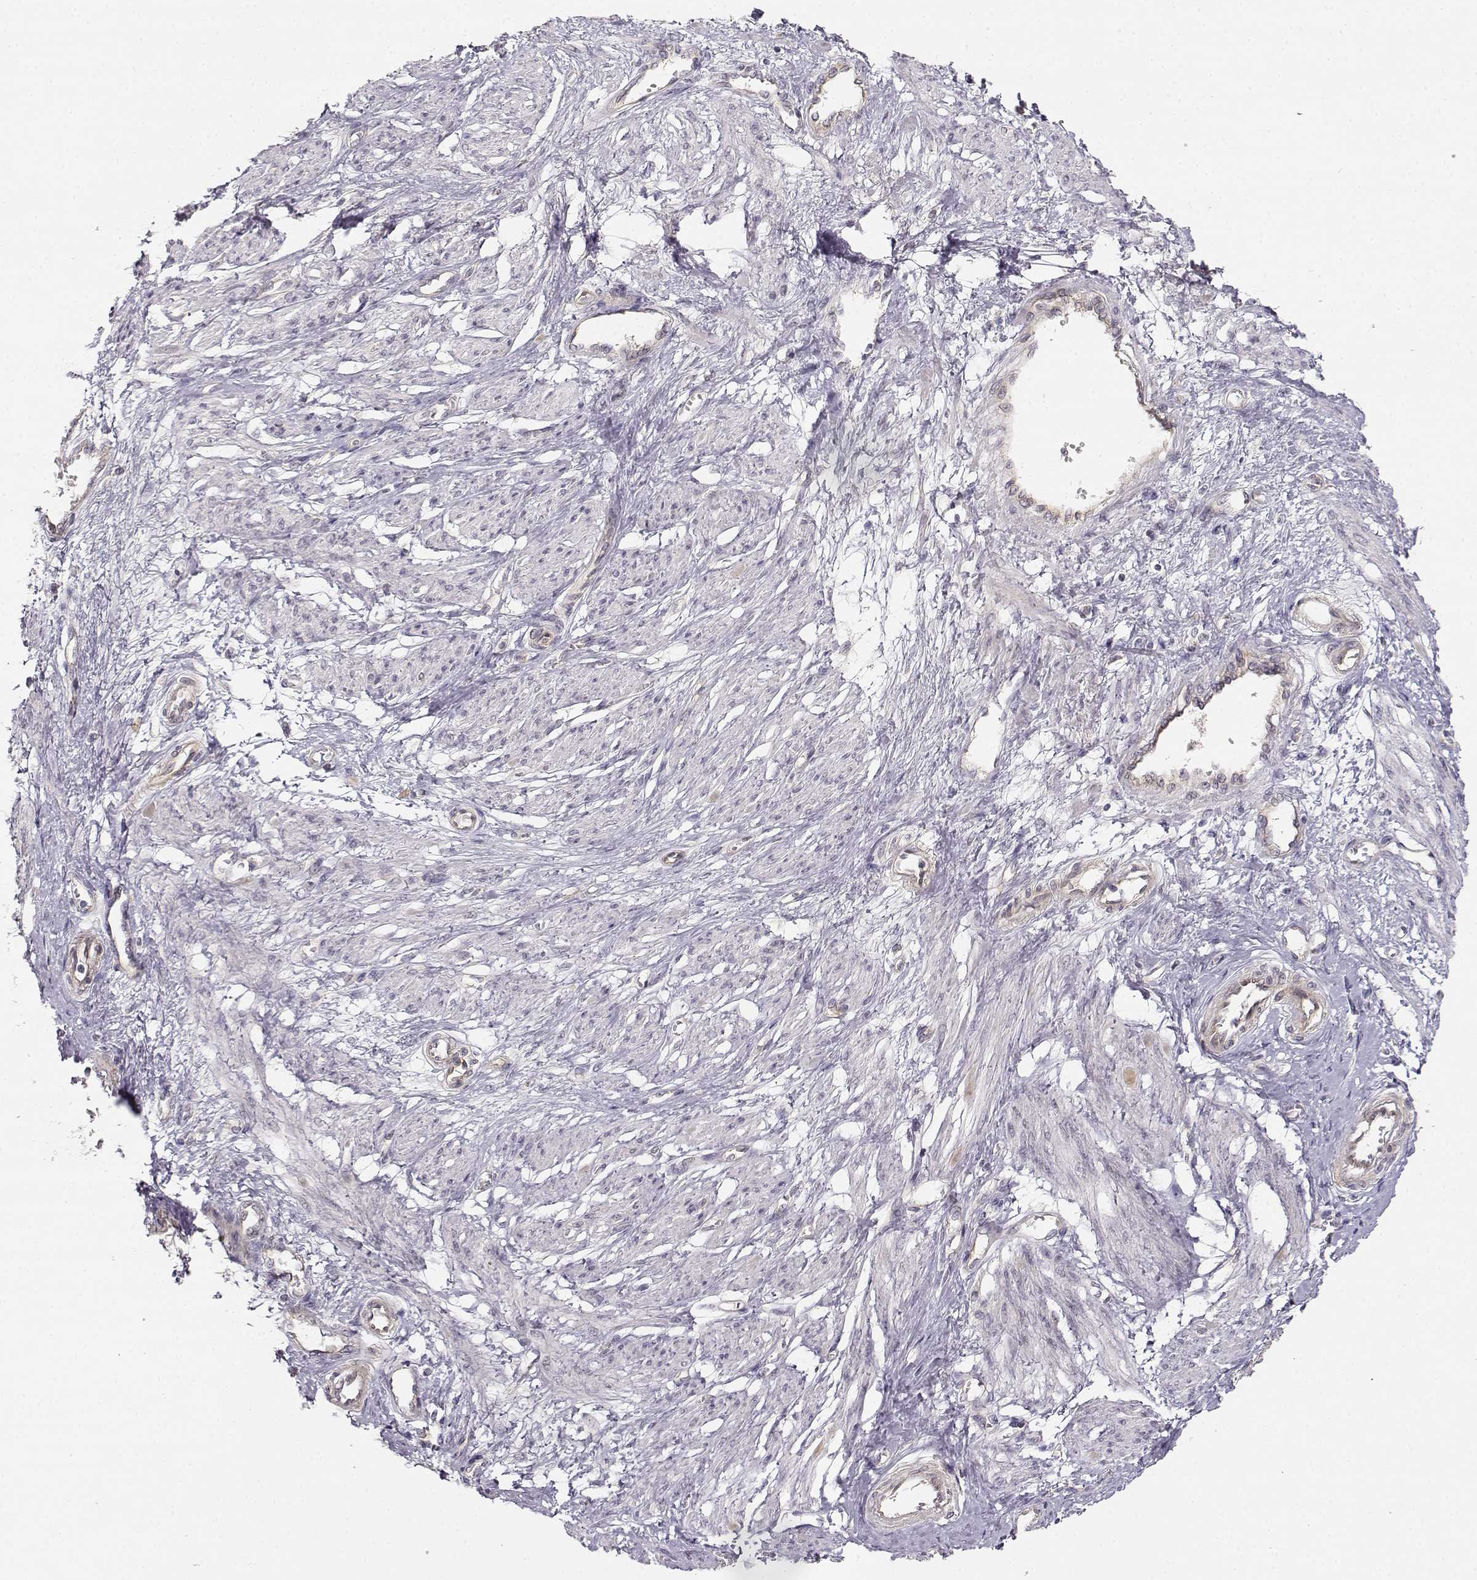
{"staining": {"intensity": "weak", "quantity": "<25%", "location": "cytoplasmic/membranous"}, "tissue": "smooth muscle", "cell_type": "Smooth muscle cells", "image_type": "normal", "snomed": [{"axis": "morphology", "description": "Normal tissue, NOS"}, {"axis": "topography", "description": "Smooth muscle"}, {"axis": "topography", "description": "Uterus"}], "caption": "Normal smooth muscle was stained to show a protein in brown. There is no significant expression in smooth muscle cells. Nuclei are stained in blue.", "gene": "EAF2", "patient": {"sex": "female", "age": 39}}